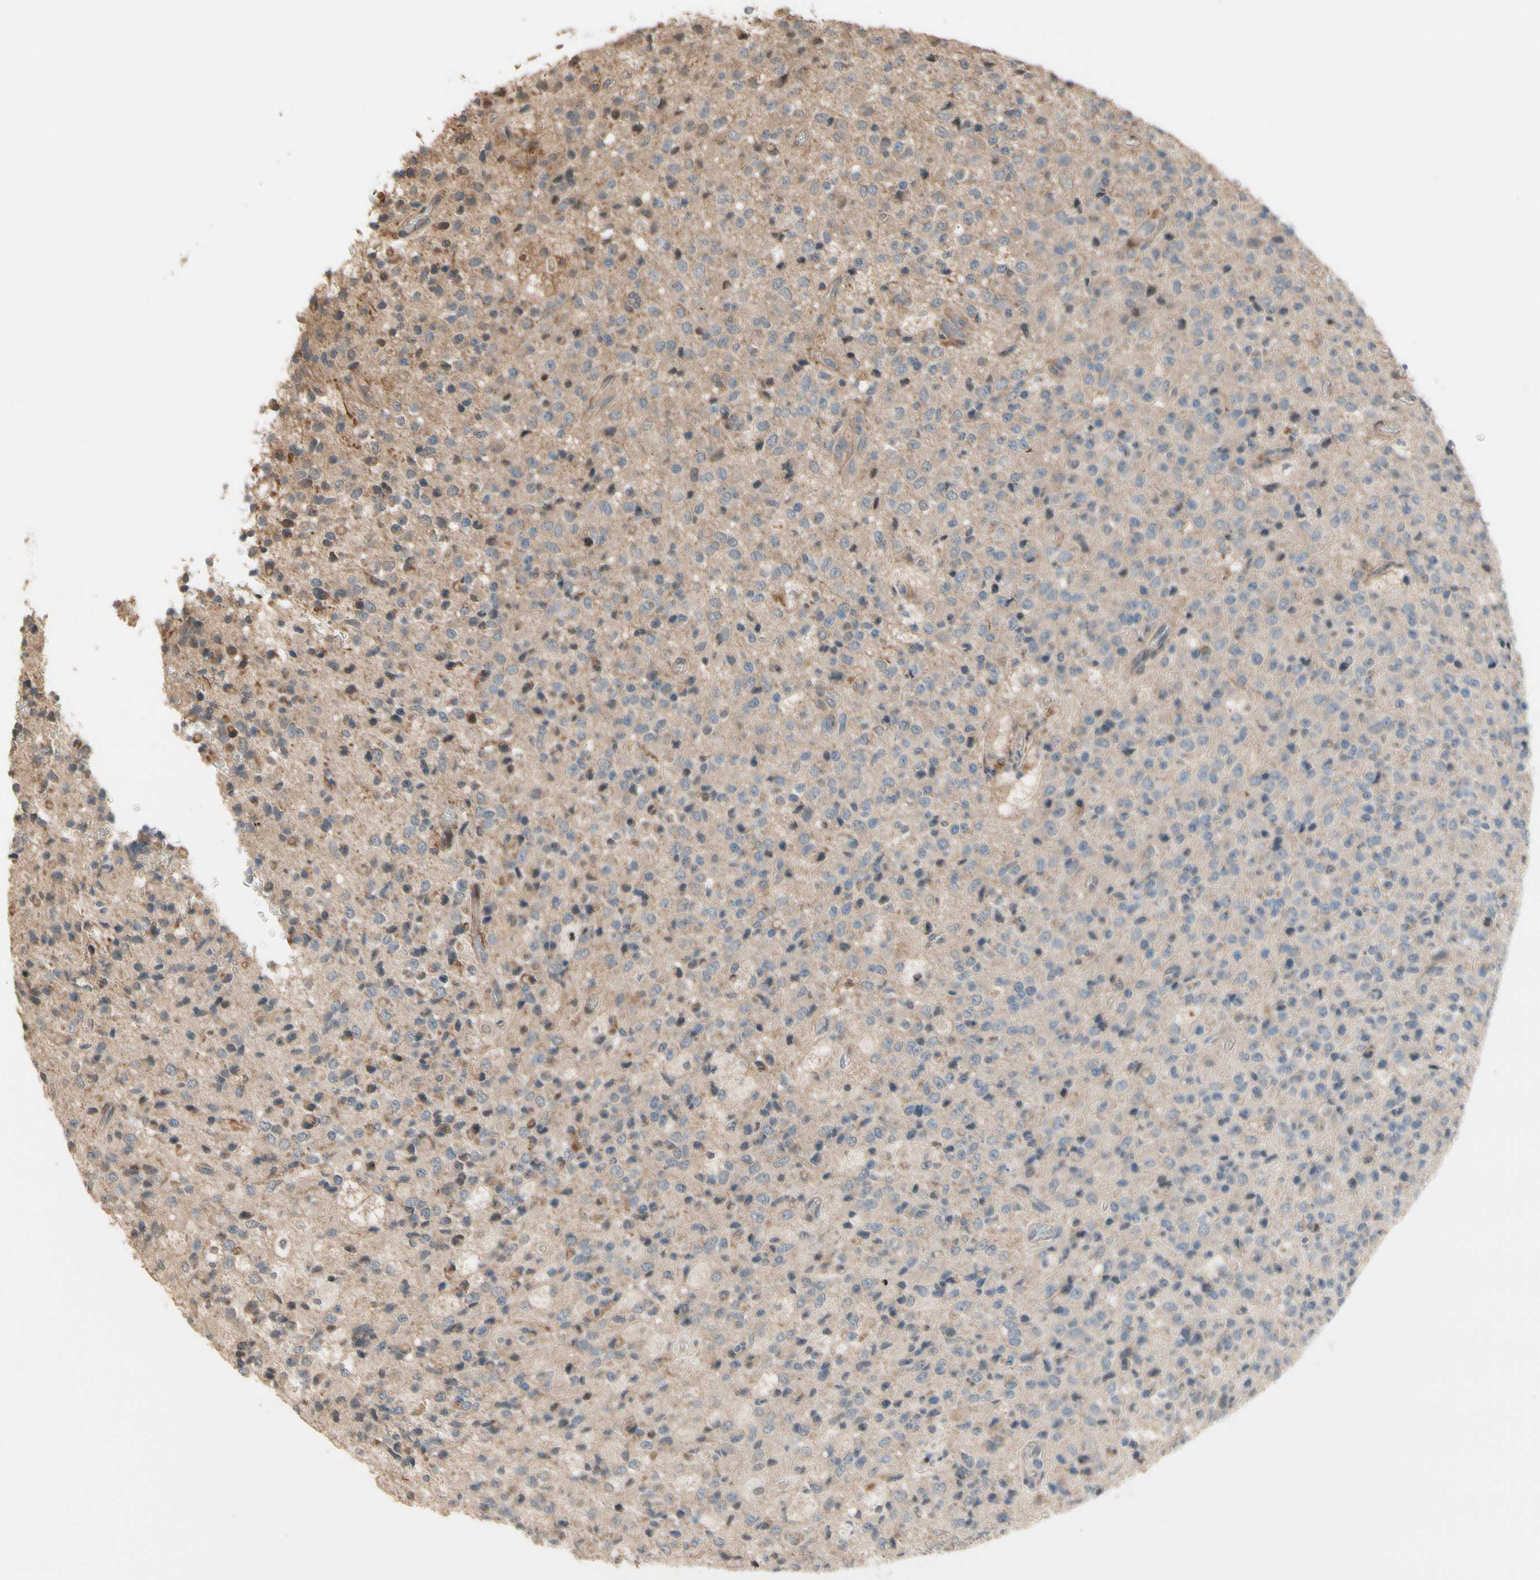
{"staining": {"intensity": "weak", "quantity": ">75%", "location": "cytoplasmic/membranous"}, "tissue": "glioma", "cell_type": "Tumor cells", "image_type": "cancer", "snomed": [{"axis": "morphology", "description": "Glioma, malignant, High grade"}, {"axis": "topography", "description": "pancreas cauda"}], "caption": "Glioma stained for a protein displays weak cytoplasmic/membranous positivity in tumor cells. (IHC, brightfield microscopy, high magnification).", "gene": "CSF1R", "patient": {"sex": "male", "age": 60}}